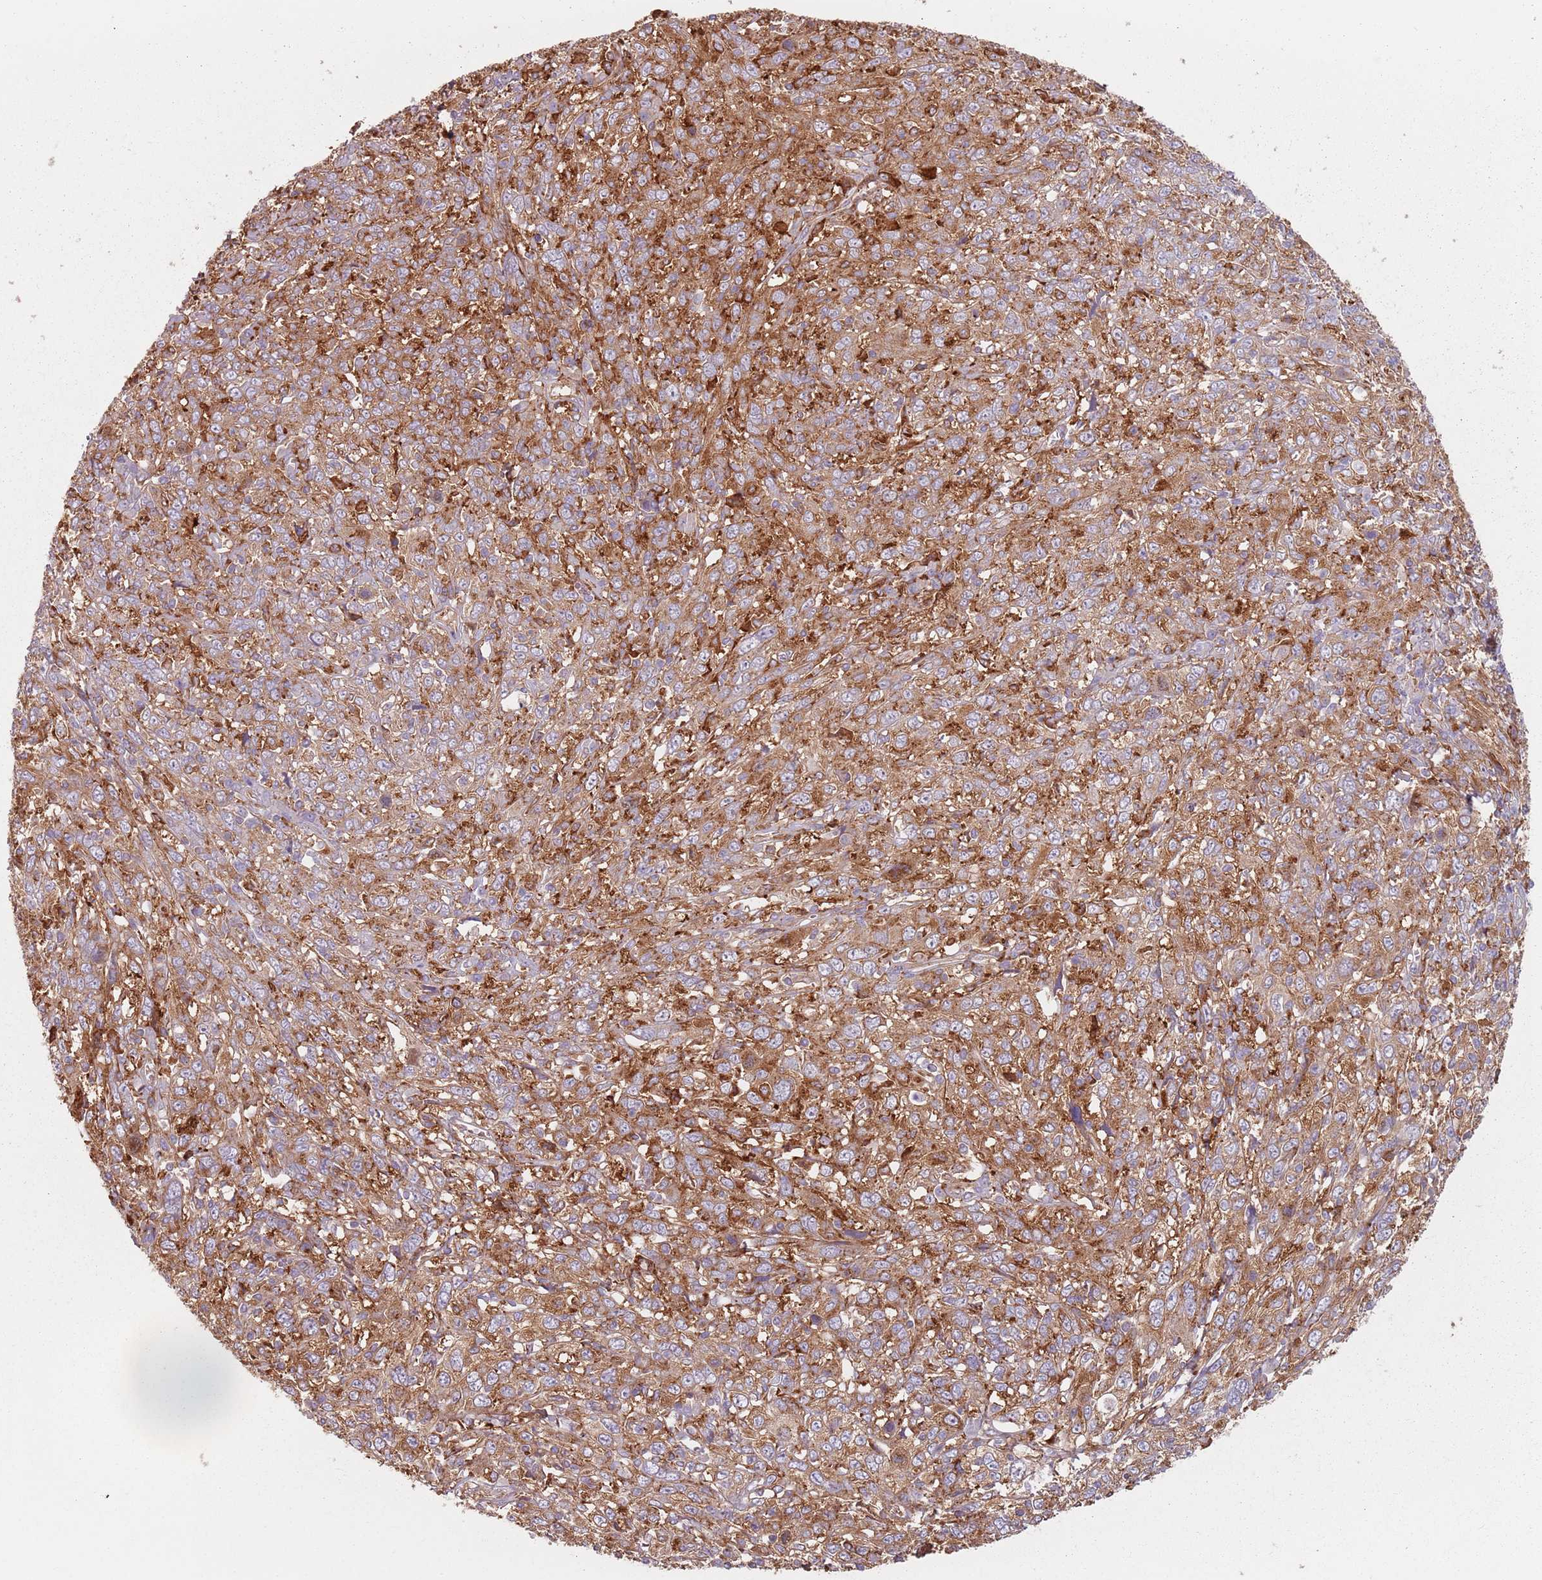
{"staining": {"intensity": "moderate", "quantity": ">75%", "location": "cytoplasmic/membranous"}, "tissue": "cervical cancer", "cell_type": "Tumor cells", "image_type": "cancer", "snomed": [{"axis": "morphology", "description": "Squamous cell carcinoma, NOS"}, {"axis": "topography", "description": "Cervix"}], "caption": "Brown immunohistochemical staining in human cervical cancer (squamous cell carcinoma) displays moderate cytoplasmic/membranous positivity in approximately >75% of tumor cells. (DAB IHC with brightfield microscopy, high magnification).", "gene": "TPD52L2", "patient": {"sex": "female", "age": 46}}